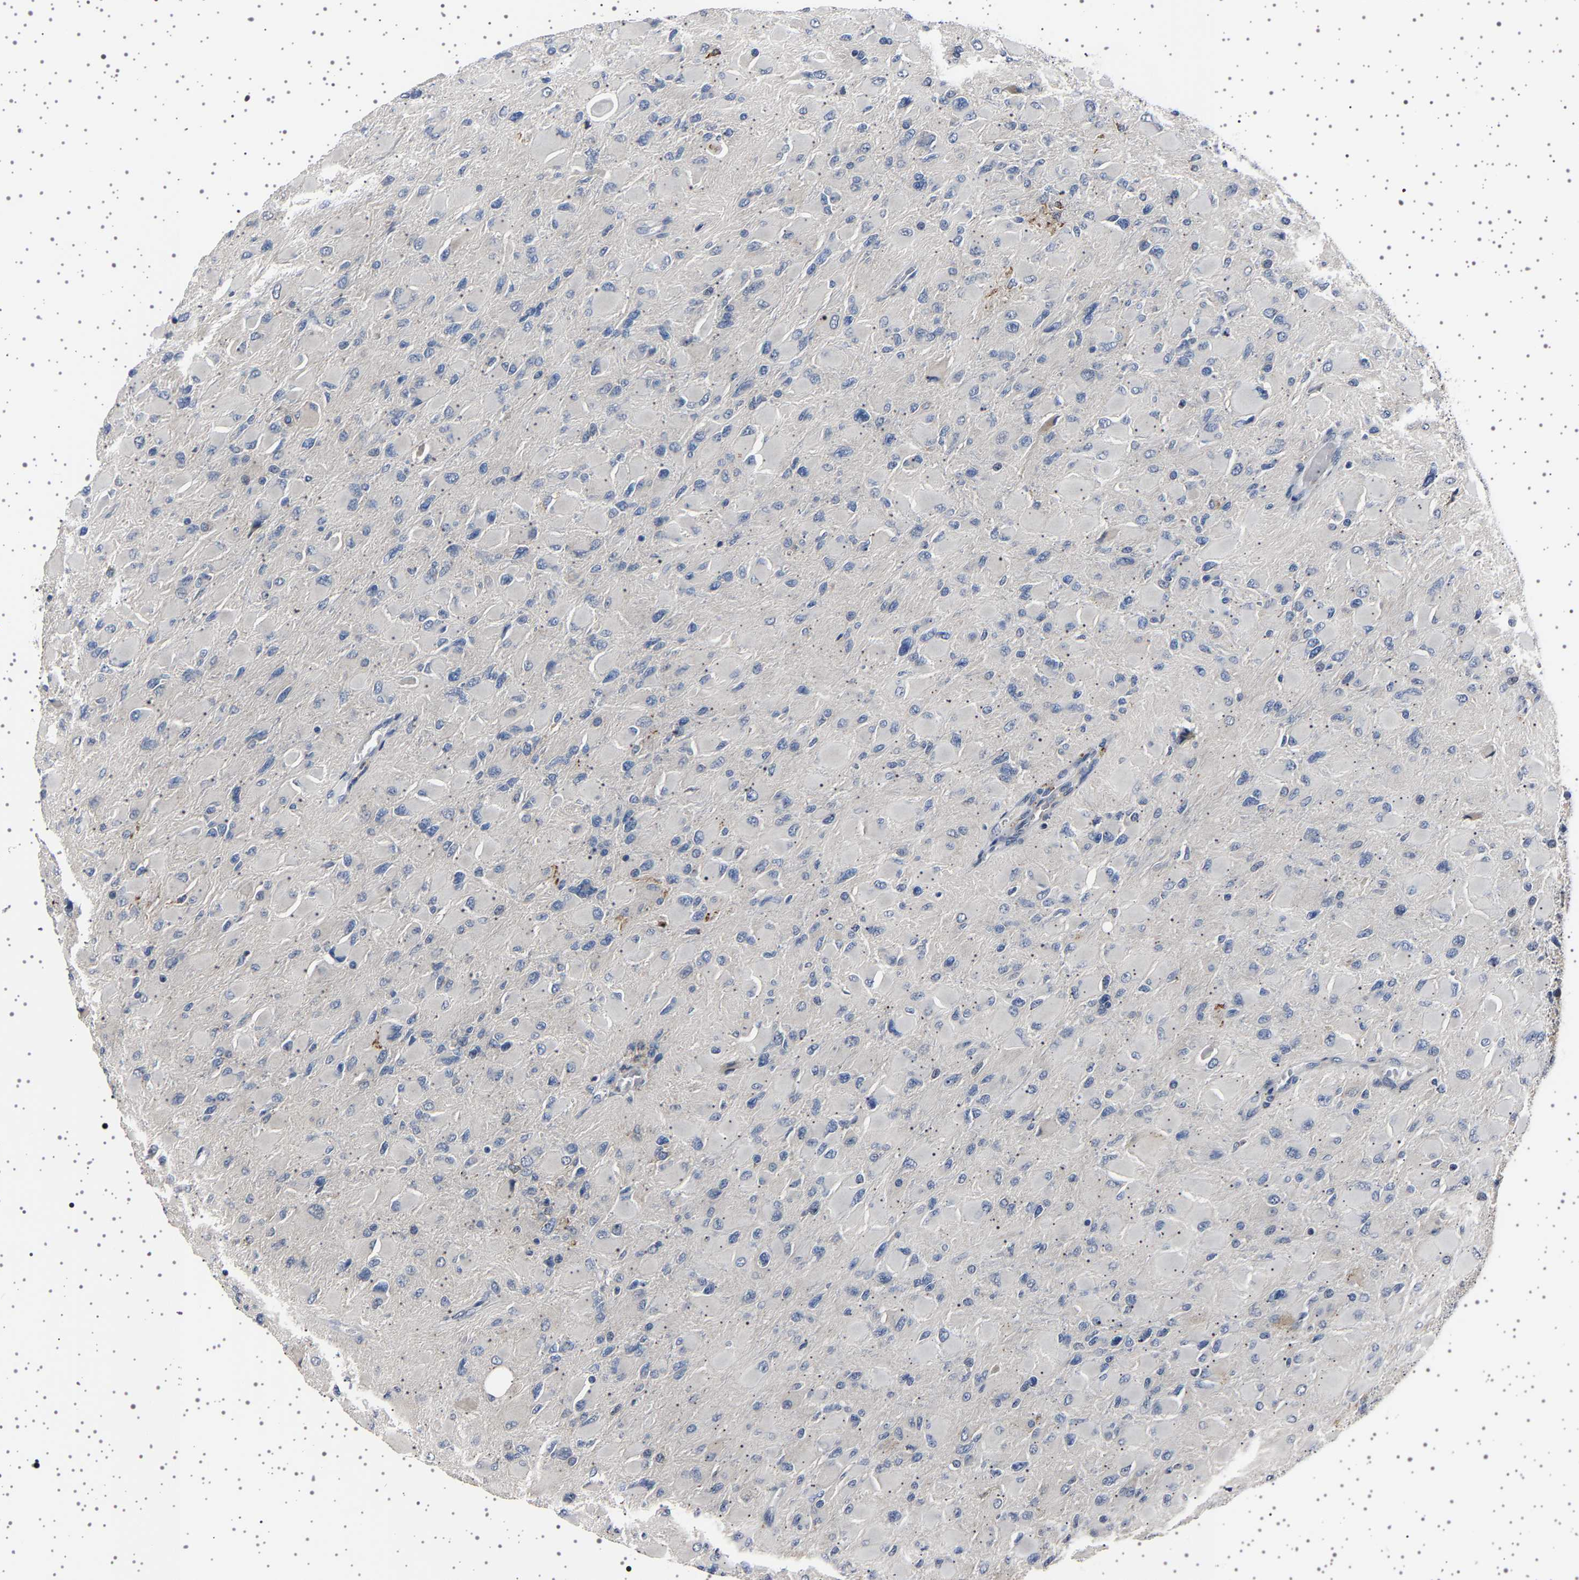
{"staining": {"intensity": "negative", "quantity": "none", "location": "none"}, "tissue": "glioma", "cell_type": "Tumor cells", "image_type": "cancer", "snomed": [{"axis": "morphology", "description": "Glioma, malignant, High grade"}, {"axis": "topography", "description": "Cerebral cortex"}], "caption": "This is an IHC photomicrograph of human malignant high-grade glioma. There is no positivity in tumor cells.", "gene": "IL10RB", "patient": {"sex": "female", "age": 36}}